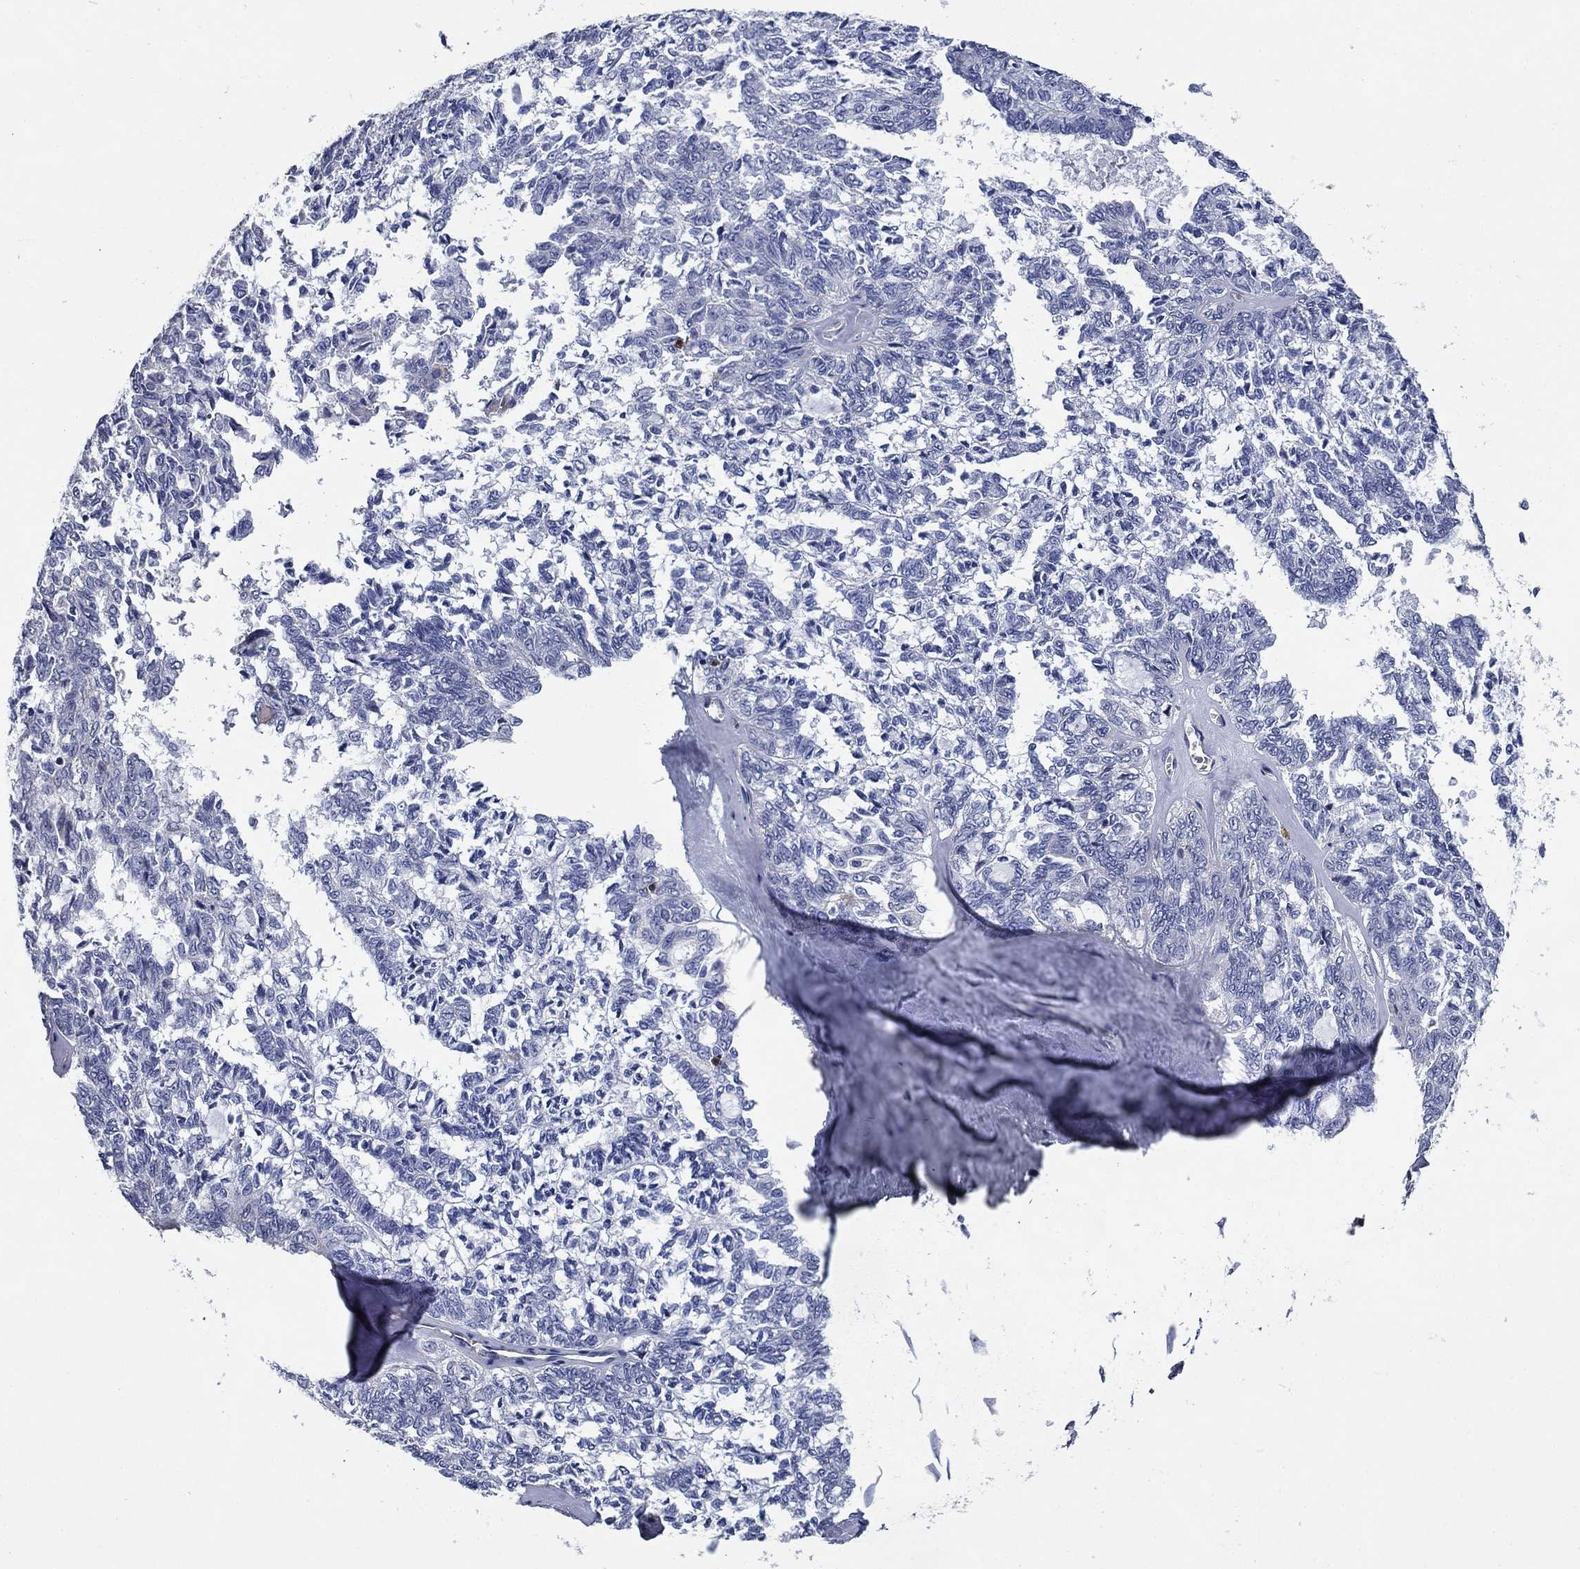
{"staining": {"intensity": "negative", "quantity": "none", "location": "none"}, "tissue": "ovarian cancer", "cell_type": "Tumor cells", "image_type": "cancer", "snomed": [{"axis": "morphology", "description": "Cystadenocarcinoma, serous, NOS"}, {"axis": "topography", "description": "Ovary"}], "caption": "The immunohistochemistry (IHC) photomicrograph has no significant staining in tumor cells of ovarian serous cystadenocarcinoma tissue.", "gene": "SIT1", "patient": {"sex": "female", "age": 71}}